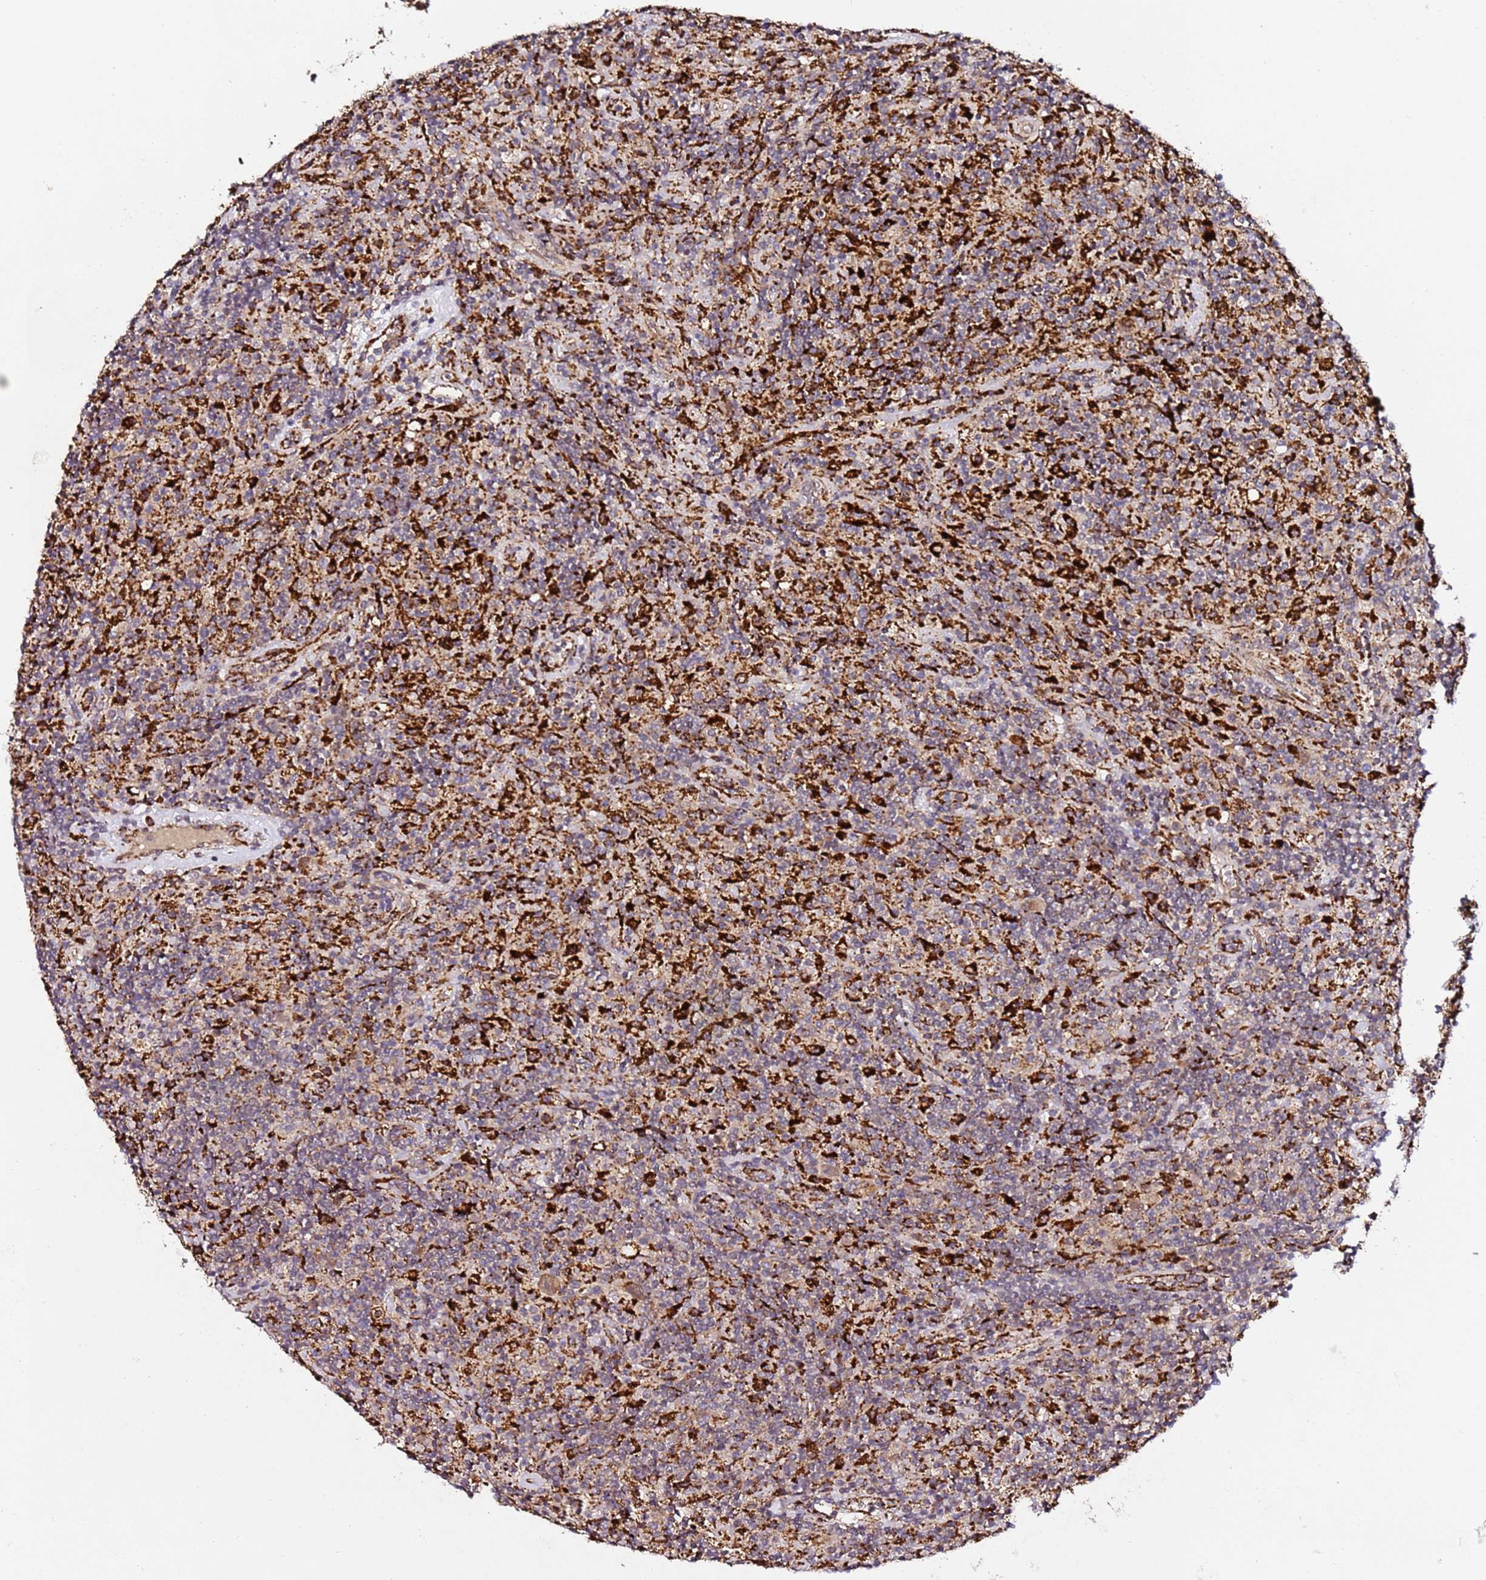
{"staining": {"intensity": "moderate", "quantity": ">75%", "location": "cytoplasmic/membranous"}, "tissue": "lymphoma", "cell_type": "Tumor cells", "image_type": "cancer", "snomed": [{"axis": "morphology", "description": "Hodgkin's disease, NOS"}, {"axis": "topography", "description": "Lymph node"}], "caption": "IHC histopathology image of lymphoma stained for a protein (brown), which displays medium levels of moderate cytoplasmic/membranous expression in about >75% of tumor cells.", "gene": "ALG11", "patient": {"sex": "male", "age": 70}}